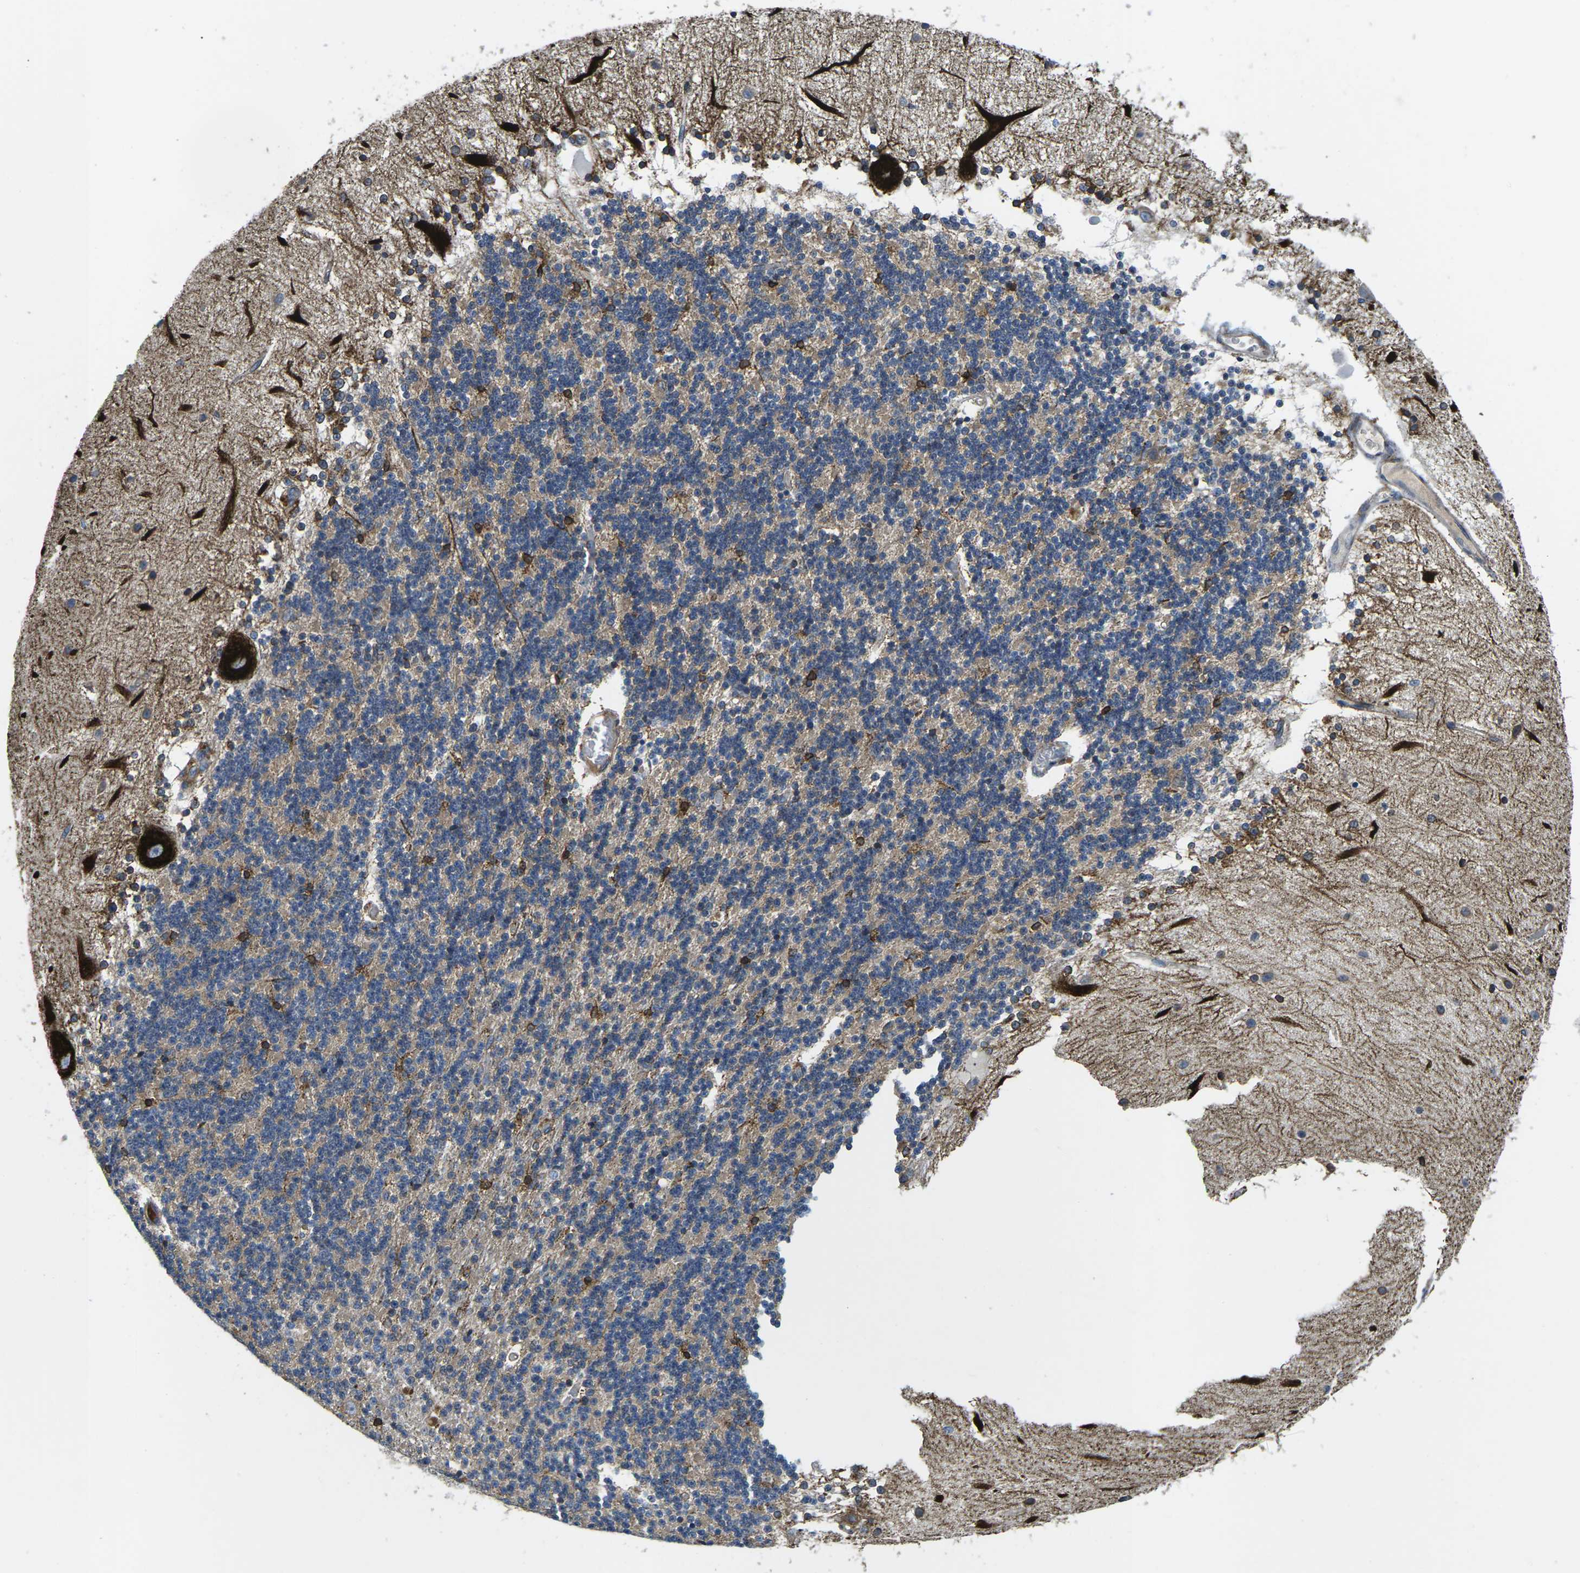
{"staining": {"intensity": "moderate", "quantity": "<25%", "location": "cytoplasmic/membranous"}, "tissue": "cerebellum", "cell_type": "Cells in granular layer", "image_type": "normal", "snomed": [{"axis": "morphology", "description": "Normal tissue, NOS"}, {"axis": "topography", "description": "Cerebellum"}], "caption": "Immunohistochemistry (IHC) micrograph of normal human cerebellum stained for a protein (brown), which exhibits low levels of moderate cytoplasmic/membranous expression in approximately <25% of cells in granular layer.", "gene": "PDZD8", "patient": {"sex": "female", "age": 54}}